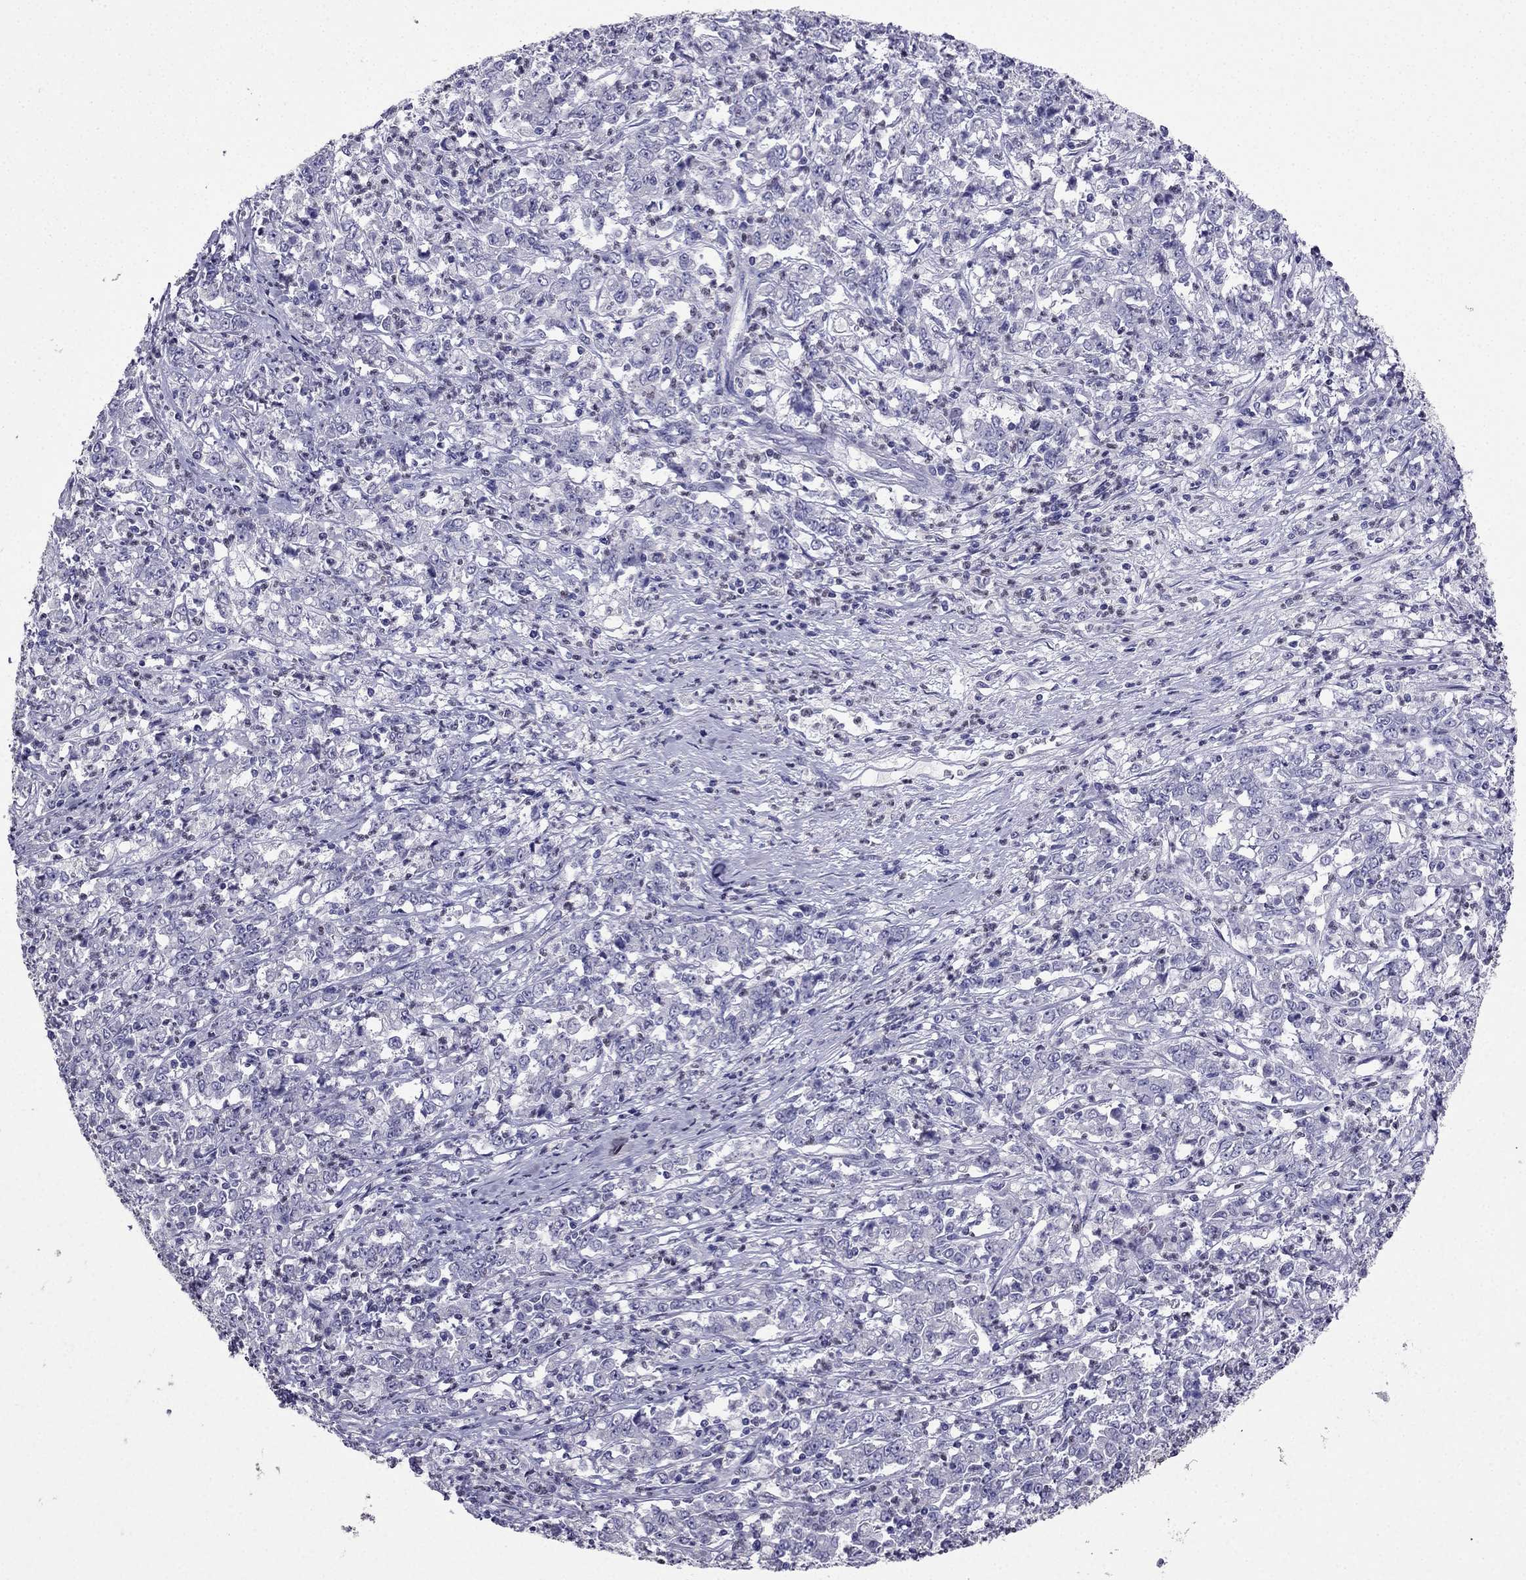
{"staining": {"intensity": "negative", "quantity": "none", "location": "none"}, "tissue": "stomach cancer", "cell_type": "Tumor cells", "image_type": "cancer", "snomed": [{"axis": "morphology", "description": "Adenocarcinoma, NOS"}, {"axis": "topography", "description": "Stomach, lower"}], "caption": "Tumor cells are negative for brown protein staining in stomach cancer (adenocarcinoma). (DAB (3,3'-diaminobenzidine) immunohistochemistry (IHC), high magnification).", "gene": "ARID3A", "patient": {"sex": "female", "age": 71}}